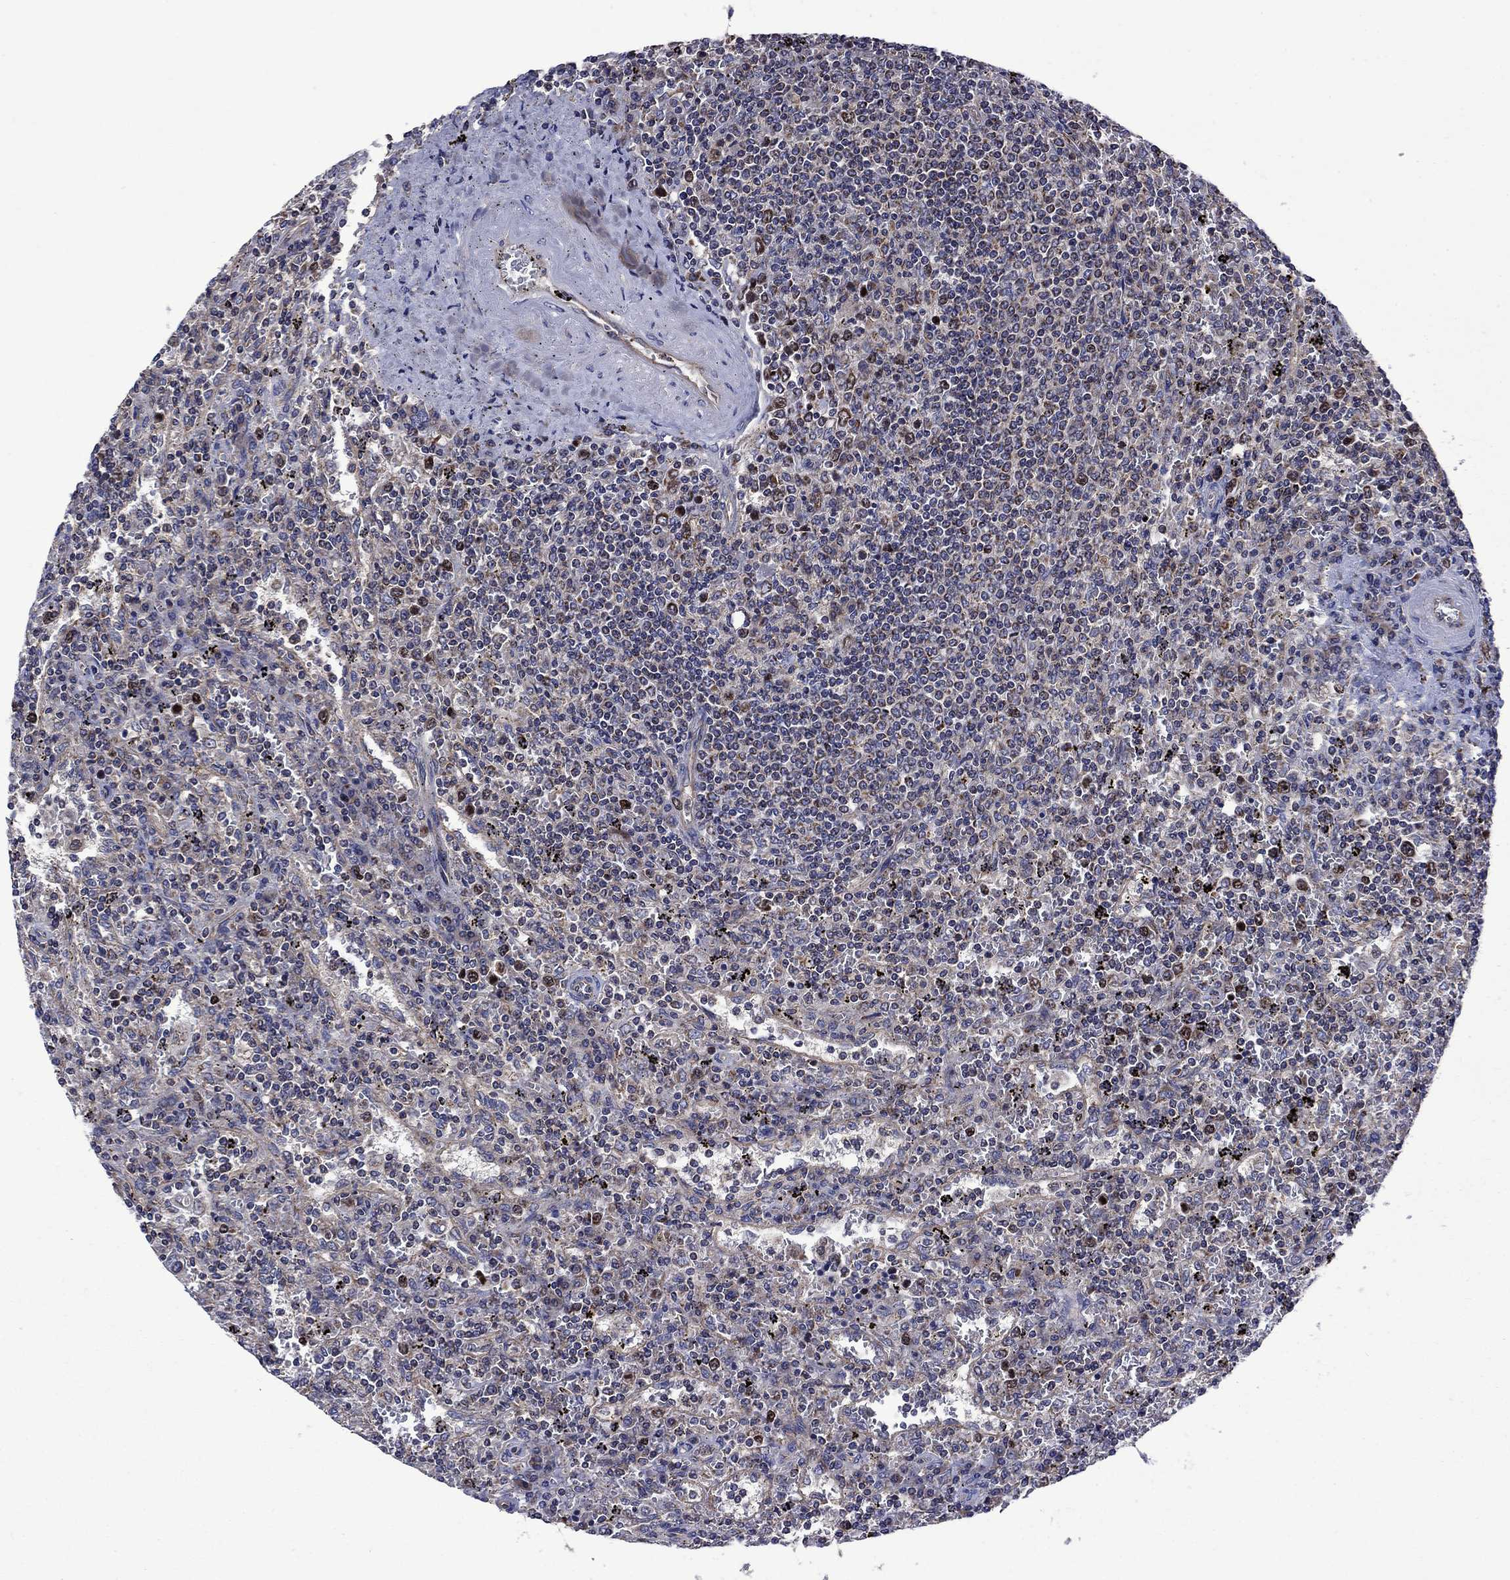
{"staining": {"intensity": "moderate", "quantity": "<25%", "location": "nuclear"}, "tissue": "lymphoma", "cell_type": "Tumor cells", "image_type": "cancer", "snomed": [{"axis": "morphology", "description": "Malignant lymphoma, non-Hodgkin's type, Low grade"}, {"axis": "topography", "description": "Spleen"}], "caption": "Moderate nuclear protein staining is present in about <25% of tumor cells in malignant lymphoma, non-Hodgkin's type (low-grade). (Stains: DAB in brown, nuclei in blue, Microscopy: brightfield microscopy at high magnification).", "gene": "KIF22", "patient": {"sex": "male", "age": 62}}